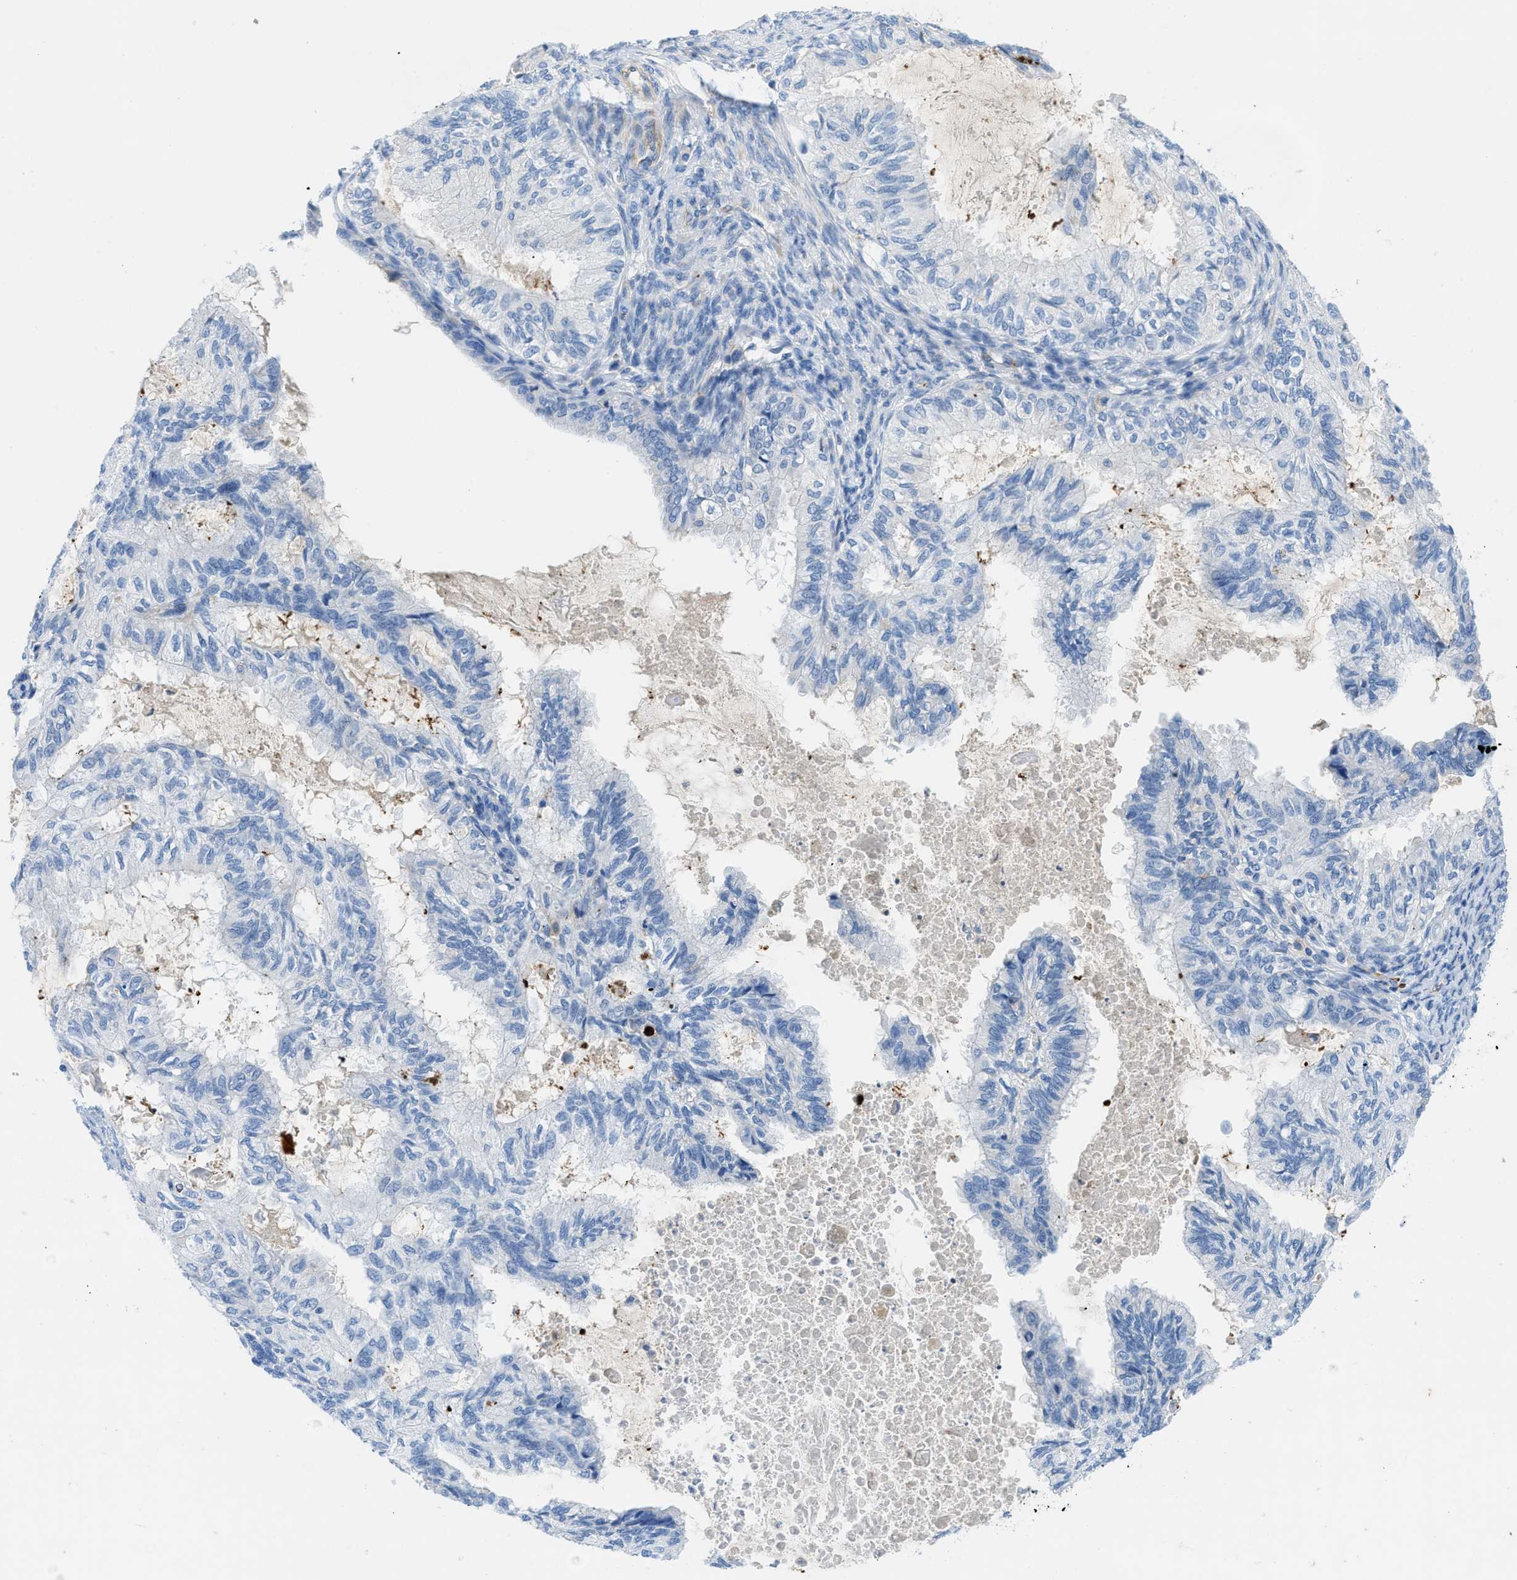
{"staining": {"intensity": "negative", "quantity": "none", "location": "none"}, "tissue": "cervical cancer", "cell_type": "Tumor cells", "image_type": "cancer", "snomed": [{"axis": "morphology", "description": "Normal tissue, NOS"}, {"axis": "morphology", "description": "Adenocarcinoma, NOS"}, {"axis": "topography", "description": "Cervix"}, {"axis": "topography", "description": "Endometrium"}], "caption": "Immunohistochemistry (IHC) image of human cervical cancer (adenocarcinoma) stained for a protein (brown), which exhibits no positivity in tumor cells.", "gene": "XCR1", "patient": {"sex": "female", "age": 86}}